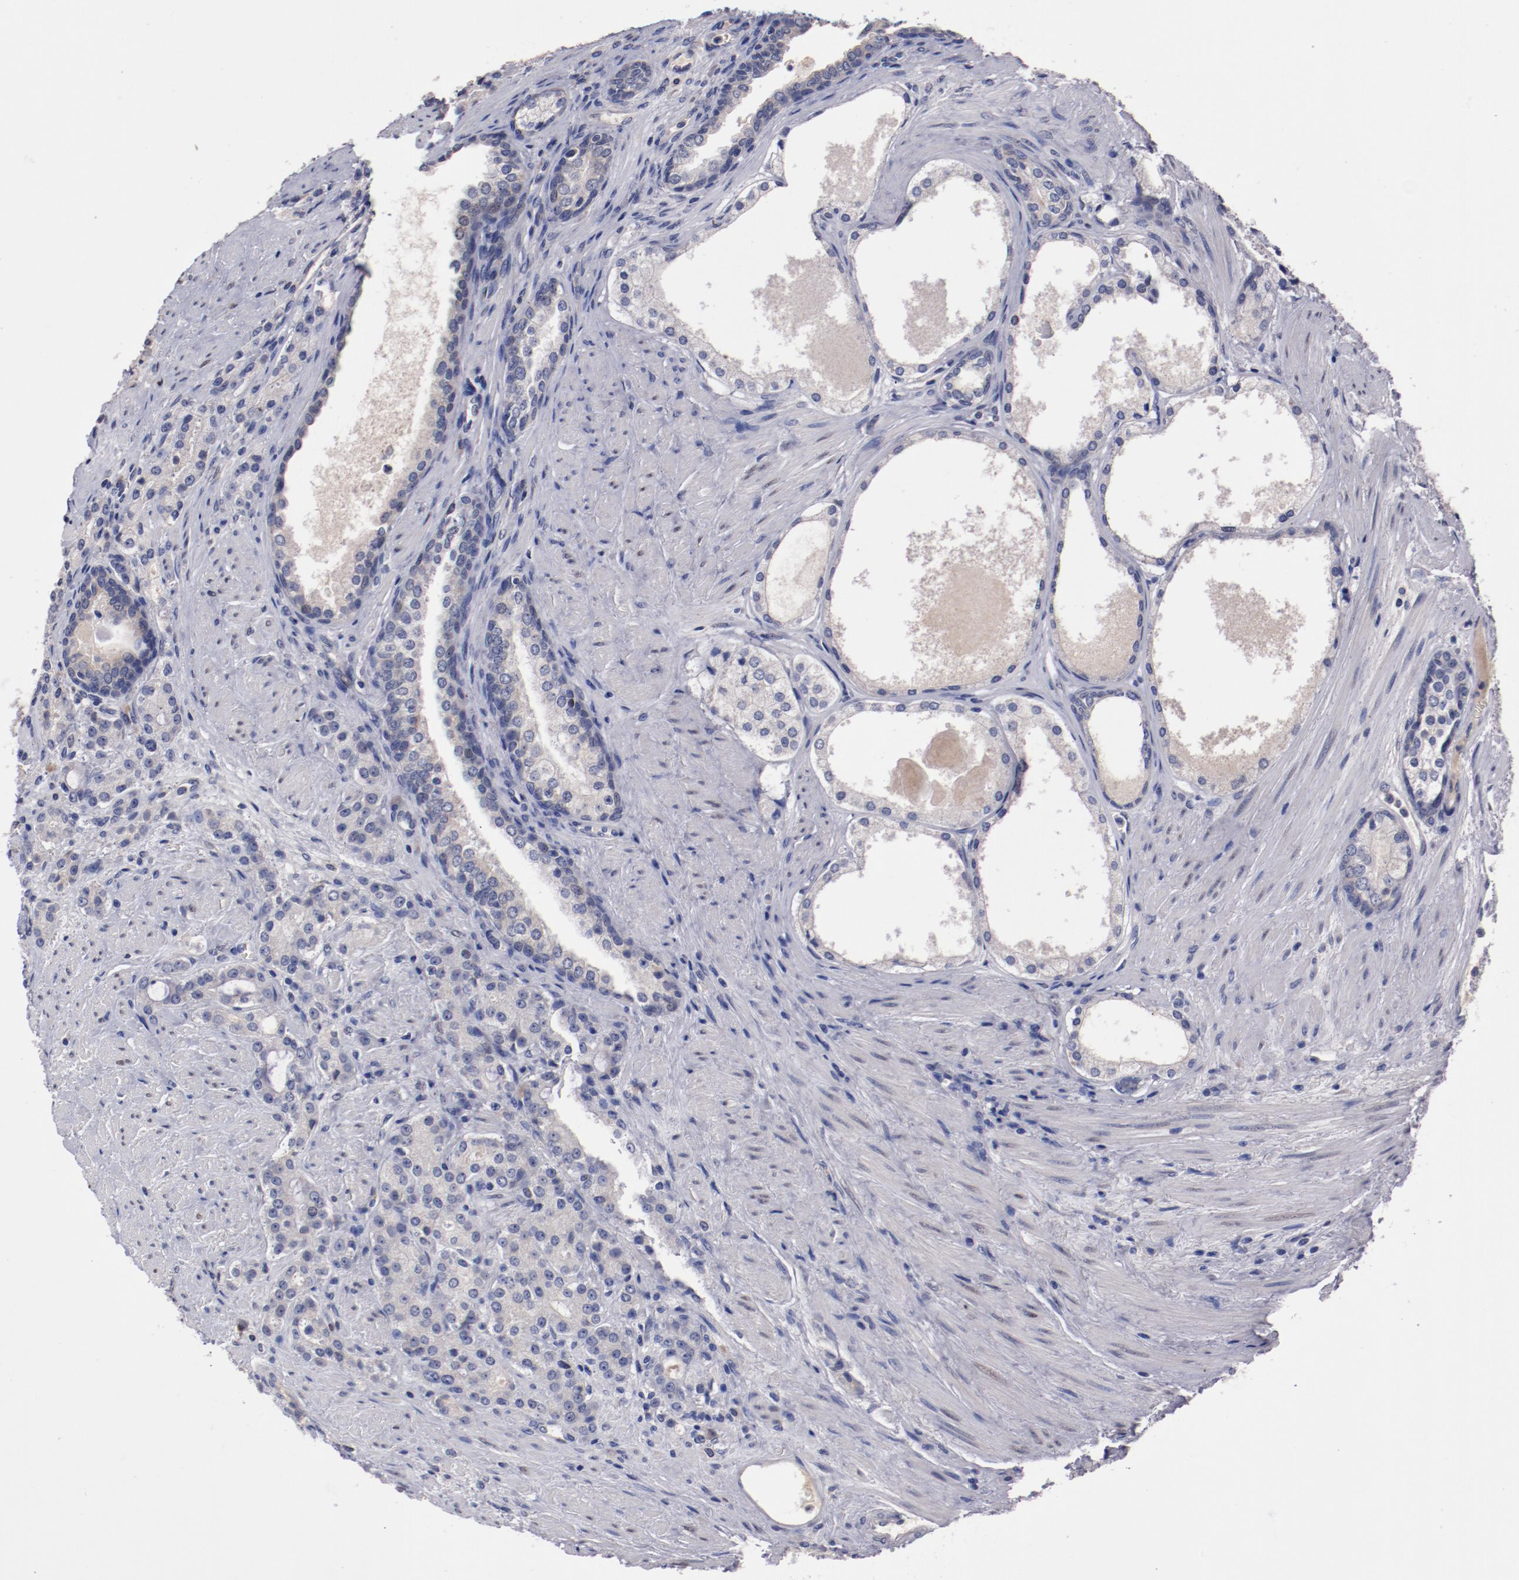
{"staining": {"intensity": "weak", "quantity": "25%-75%", "location": "cytoplasmic/membranous"}, "tissue": "prostate cancer", "cell_type": "Tumor cells", "image_type": "cancer", "snomed": [{"axis": "morphology", "description": "Adenocarcinoma, Medium grade"}, {"axis": "topography", "description": "Prostate"}], "caption": "This histopathology image demonstrates adenocarcinoma (medium-grade) (prostate) stained with immunohistochemistry to label a protein in brown. The cytoplasmic/membranous of tumor cells show weak positivity for the protein. Nuclei are counter-stained blue.", "gene": "FAM81A", "patient": {"sex": "male", "age": 72}}